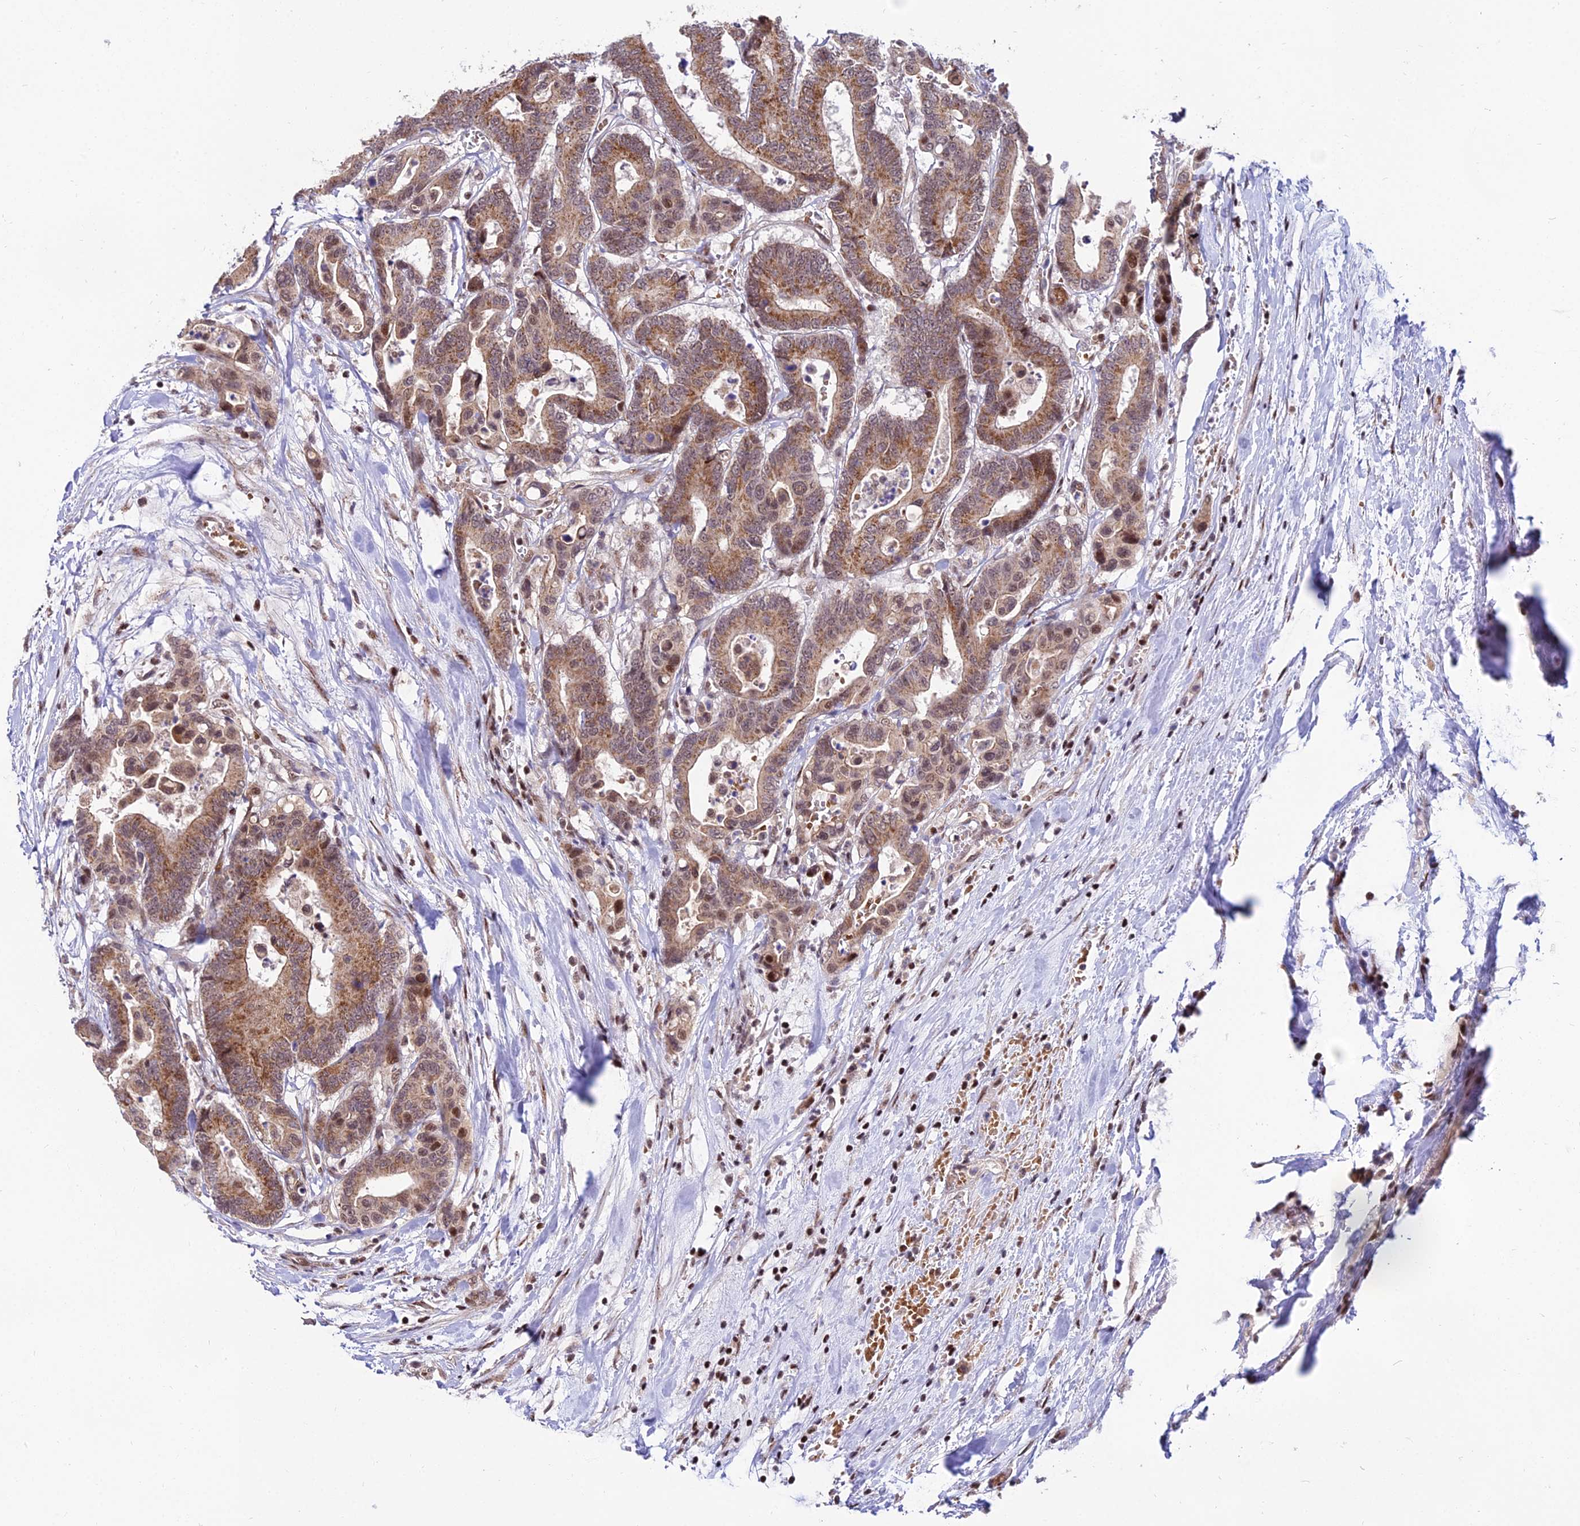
{"staining": {"intensity": "moderate", "quantity": ">75%", "location": "cytoplasmic/membranous,nuclear"}, "tissue": "colorectal cancer", "cell_type": "Tumor cells", "image_type": "cancer", "snomed": [{"axis": "morphology", "description": "Normal tissue, NOS"}, {"axis": "morphology", "description": "Adenocarcinoma, NOS"}, {"axis": "topography", "description": "Colon"}], "caption": "An immunohistochemistry (IHC) histopathology image of neoplastic tissue is shown. Protein staining in brown labels moderate cytoplasmic/membranous and nuclear positivity in colorectal cancer within tumor cells.", "gene": "CIB3", "patient": {"sex": "male", "age": 82}}